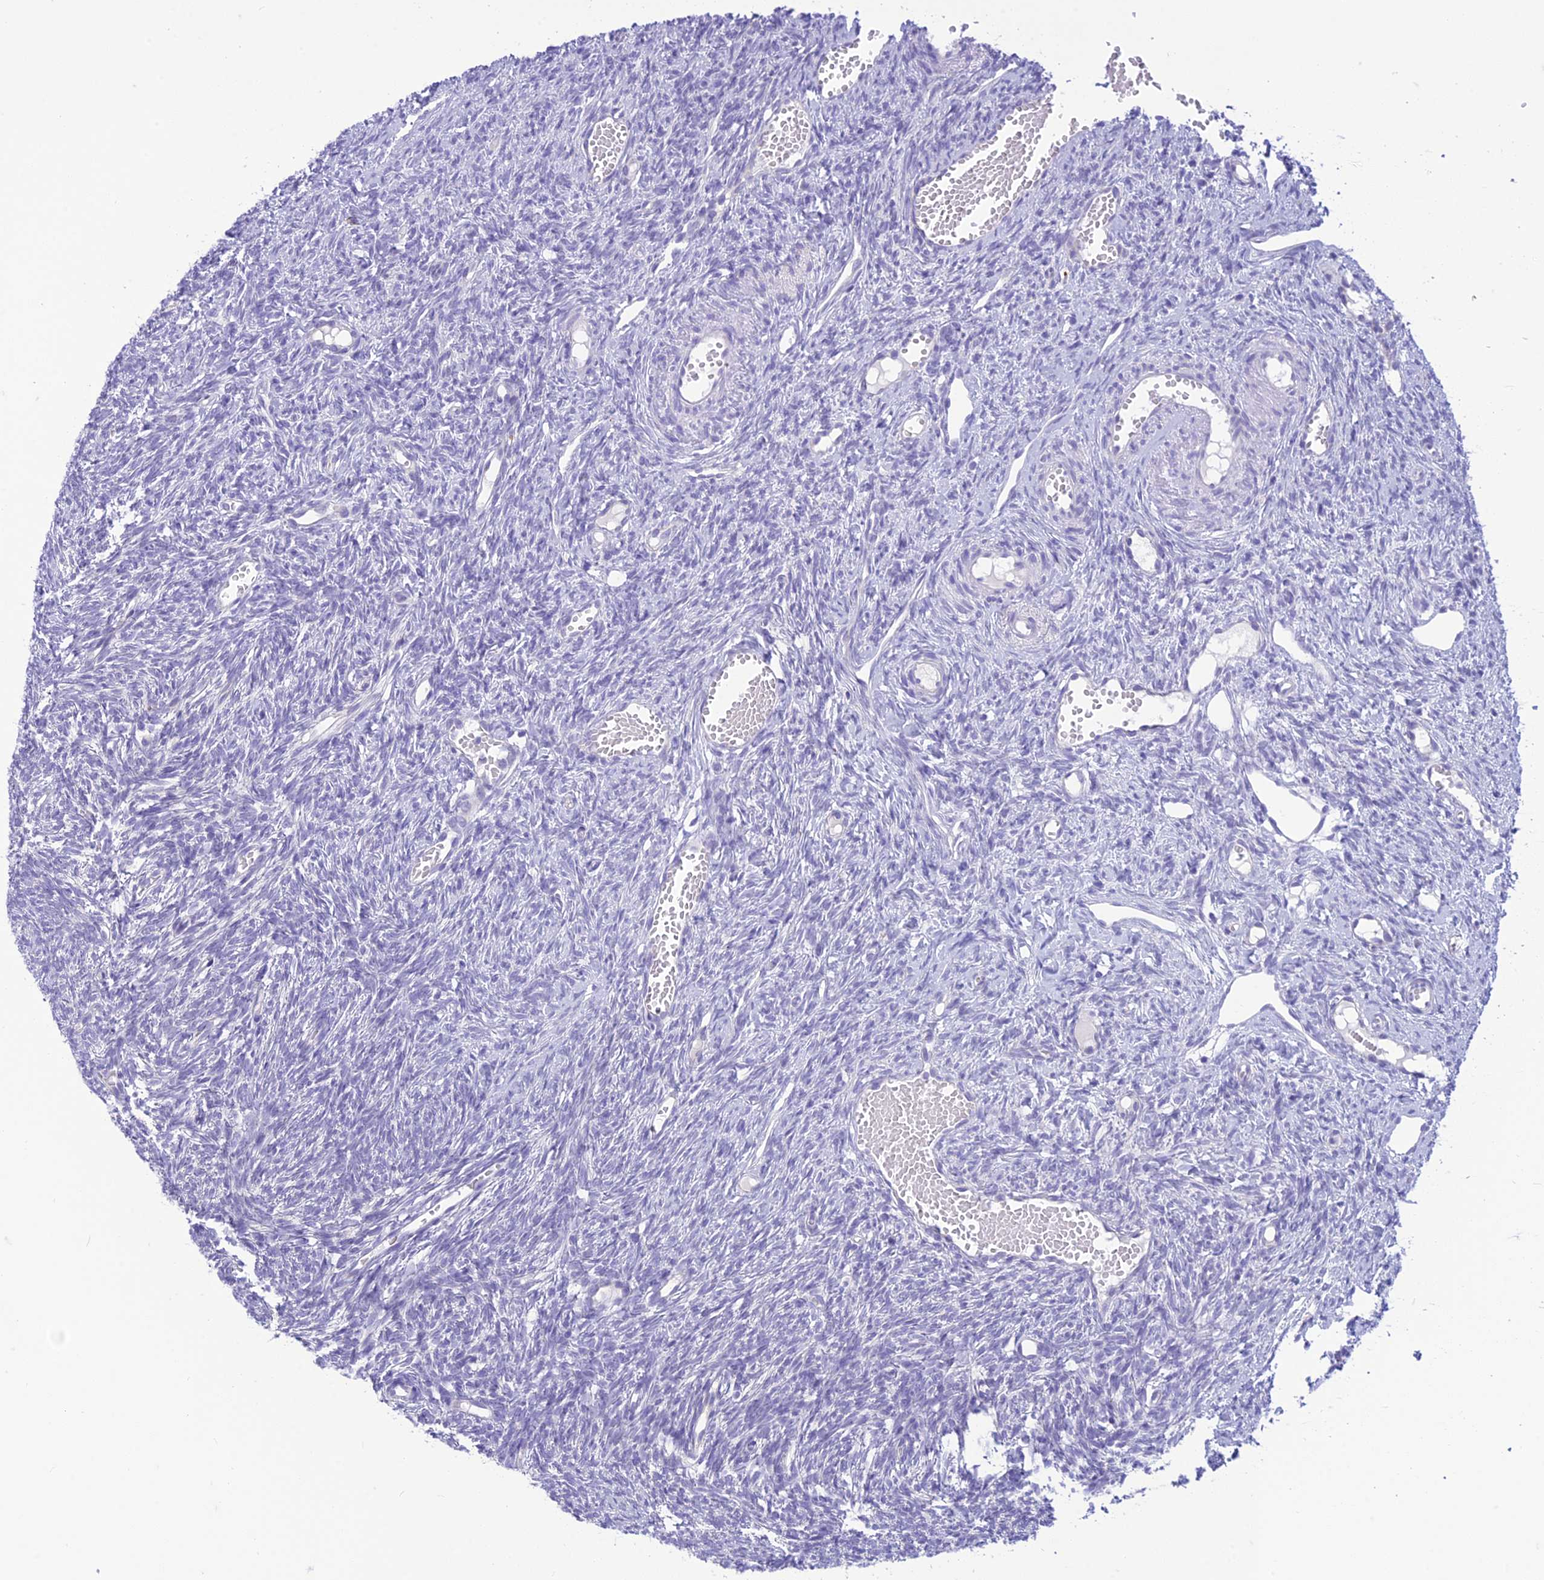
{"staining": {"intensity": "negative", "quantity": "none", "location": "none"}, "tissue": "ovary", "cell_type": "Ovarian stroma cells", "image_type": "normal", "snomed": [{"axis": "morphology", "description": "Normal tissue, NOS"}, {"axis": "topography", "description": "Ovary"}], "caption": "High magnification brightfield microscopy of benign ovary stained with DAB (brown) and counterstained with hematoxylin (blue): ovarian stroma cells show no significant staining. (DAB (3,3'-diaminobenzidine) immunohistochemistry visualized using brightfield microscopy, high magnification).", "gene": "DHDH", "patient": {"sex": "female", "age": 51}}